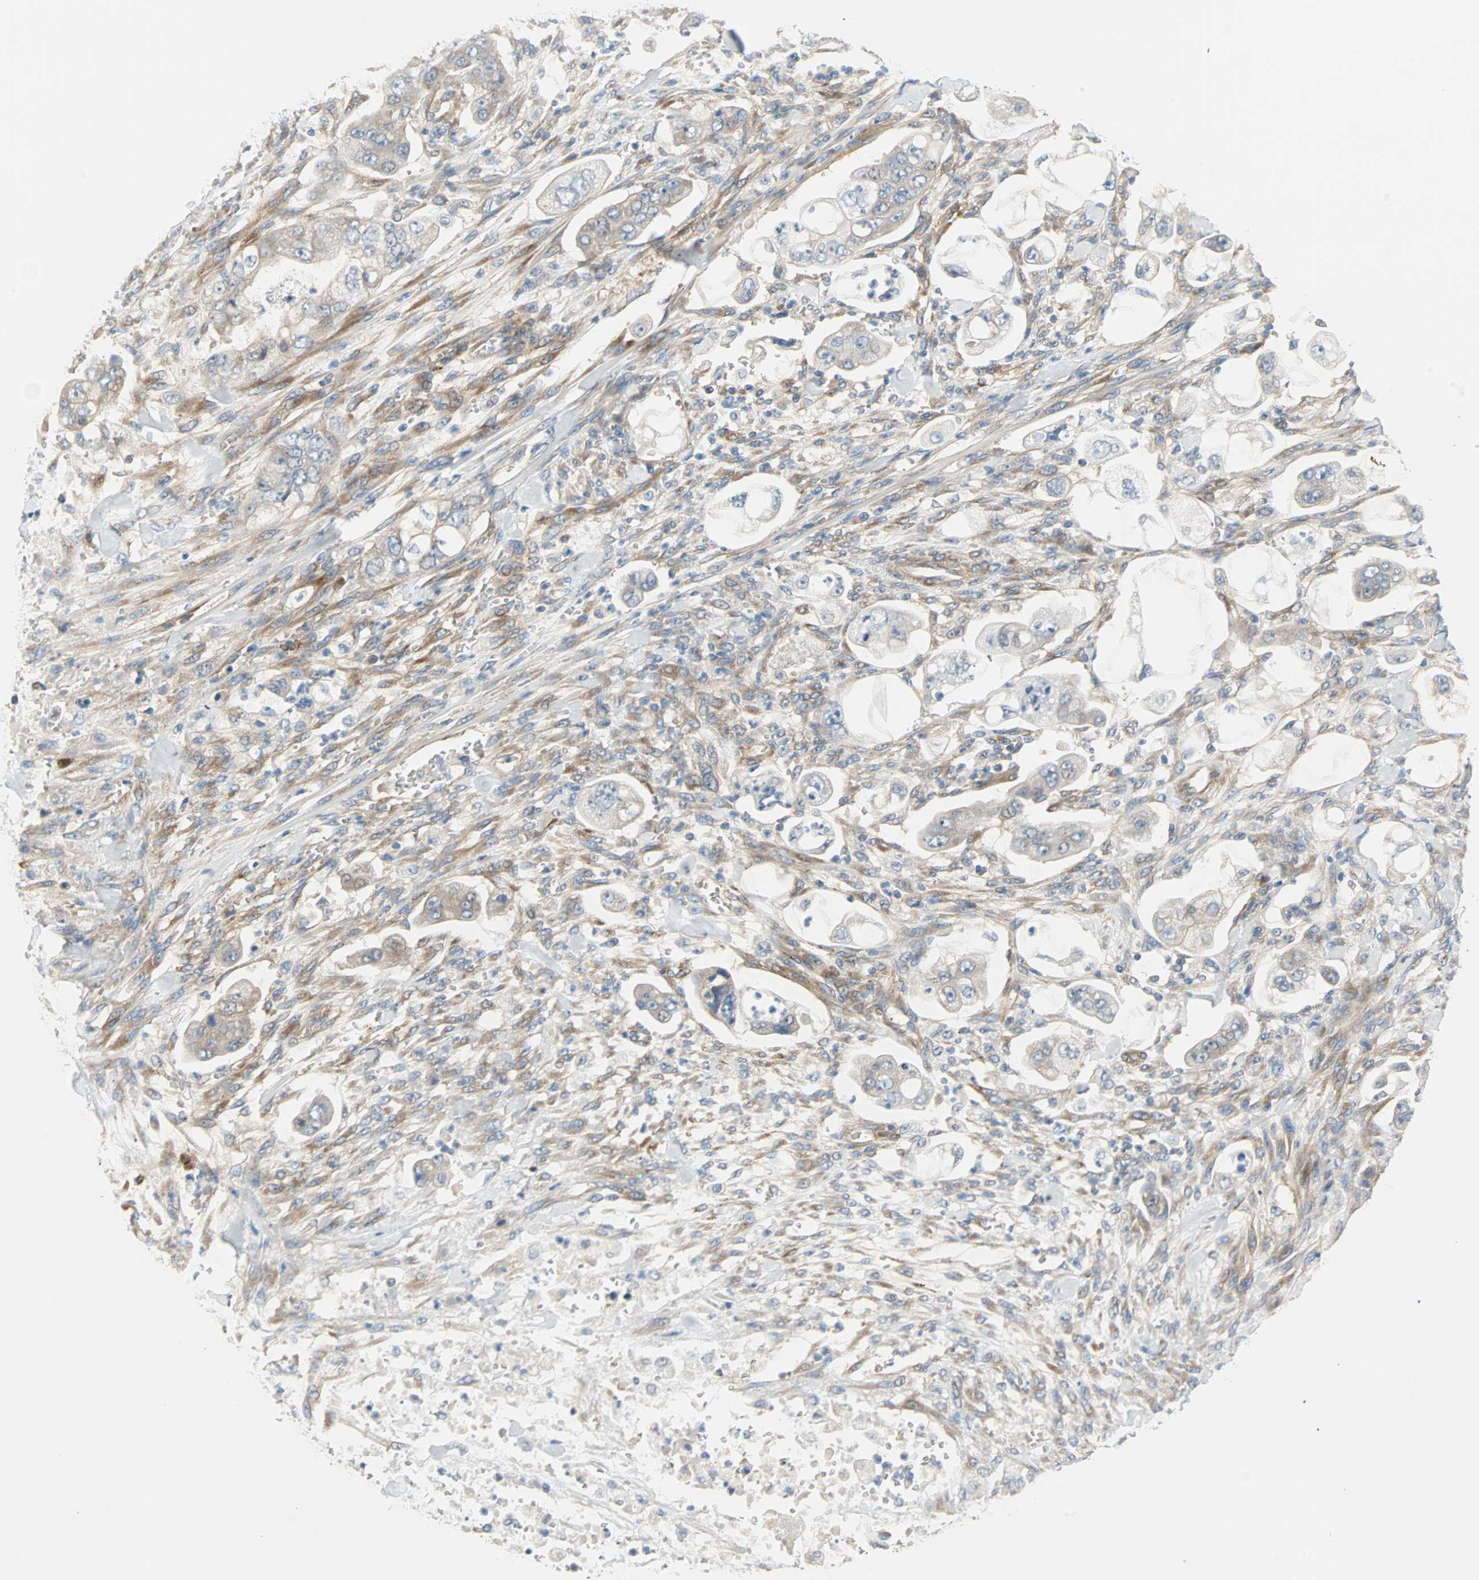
{"staining": {"intensity": "negative", "quantity": "none", "location": "none"}, "tissue": "stomach cancer", "cell_type": "Tumor cells", "image_type": "cancer", "snomed": [{"axis": "morphology", "description": "Adenocarcinoma, NOS"}, {"axis": "topography", "description": "Stomach"}], "caption": "Immunohistochemistry histopathology image of neoplastic tissue: adenocarcinoma (stomach) stained with DAB demonstrates no significant protein positivity in tumor cells.", "gene": "PDE8A", "patient": {"sex": "male", "age": 62}}